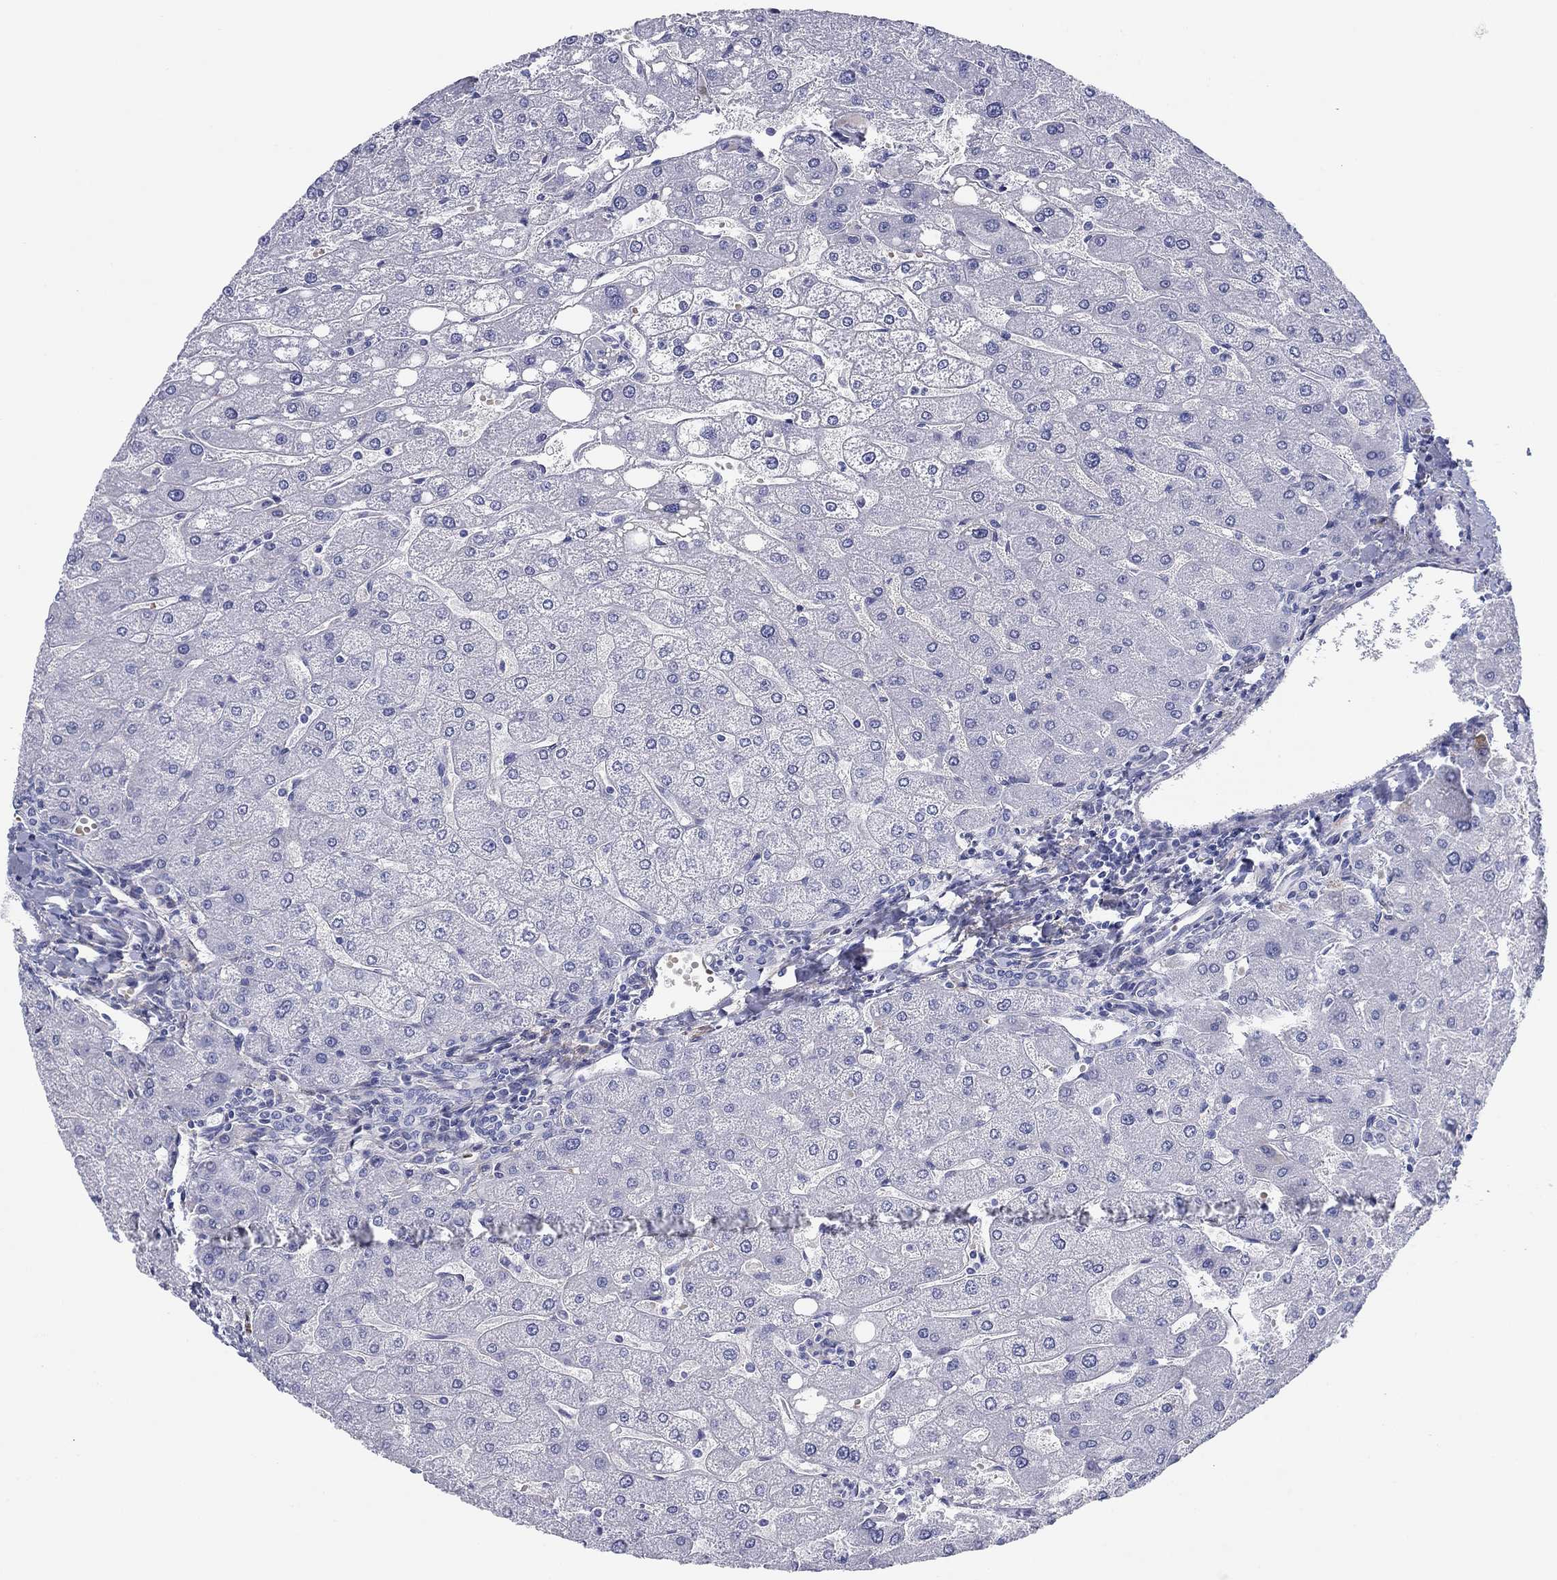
{"staining": {"intensity": "negative", "quantity": "none", "location": "none"}, "tissue": "liver", "cell_type": "Cholangiocytes", "image_type": "normal", "snomed": [{"axis": "morphology", "description": "Normal tissue, NOS"}, {"axis": "topography", "description": "Liver"}], "caption": "High power microscopy image of an immunohistochemistry micrograph of benign liver, revealing no significant positivity in cholangiocytes. The staining is performed using DAB (3,3'-diaminobenzidine) brown chromogen with nuclei counter-stained in using hematoxylin.", "gene": "GPC1", "patient": {"sex": "male", "age": 67}}